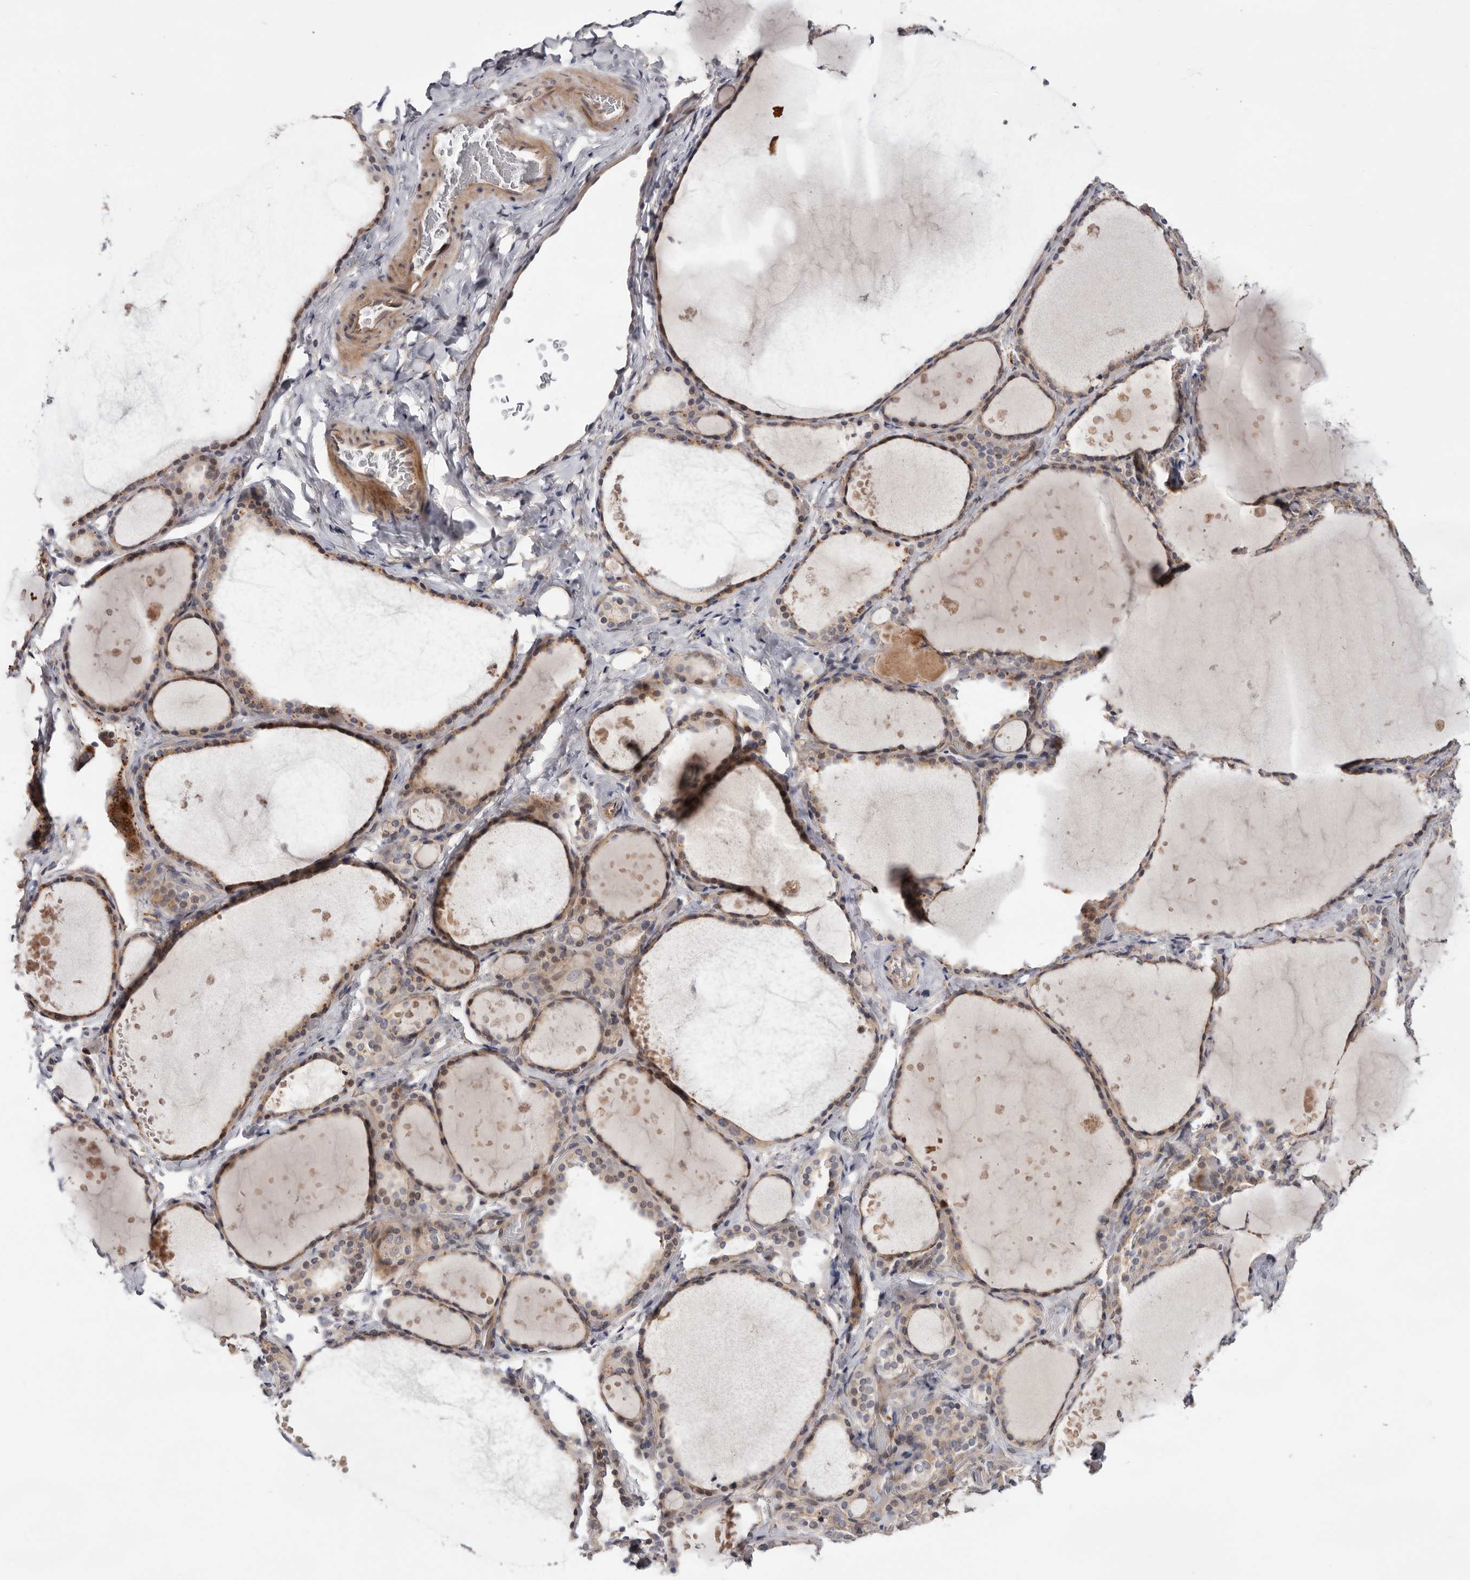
{"staining": {"intensity": "moderate", "quantity": "25%-75%", "location": "cytoplasmic/membranous"}, "tissue": "thyroid gland", "cell_type": "Glandular cells", "image_type": "normal", "snomed": [{"axis": "morphology", "description": "Normal tissue, NOS"}, {"axis": "topography", "description": "Thyroid gland"}], "caption": "Benign thyroid gland displays moderate cytoplasmic/membranous staining in approximately 25%-75% of glandular cells, visualized by immunohistochemistry.", "gene": "USH1C", "patient": {"sex": "female", "age": 44}}